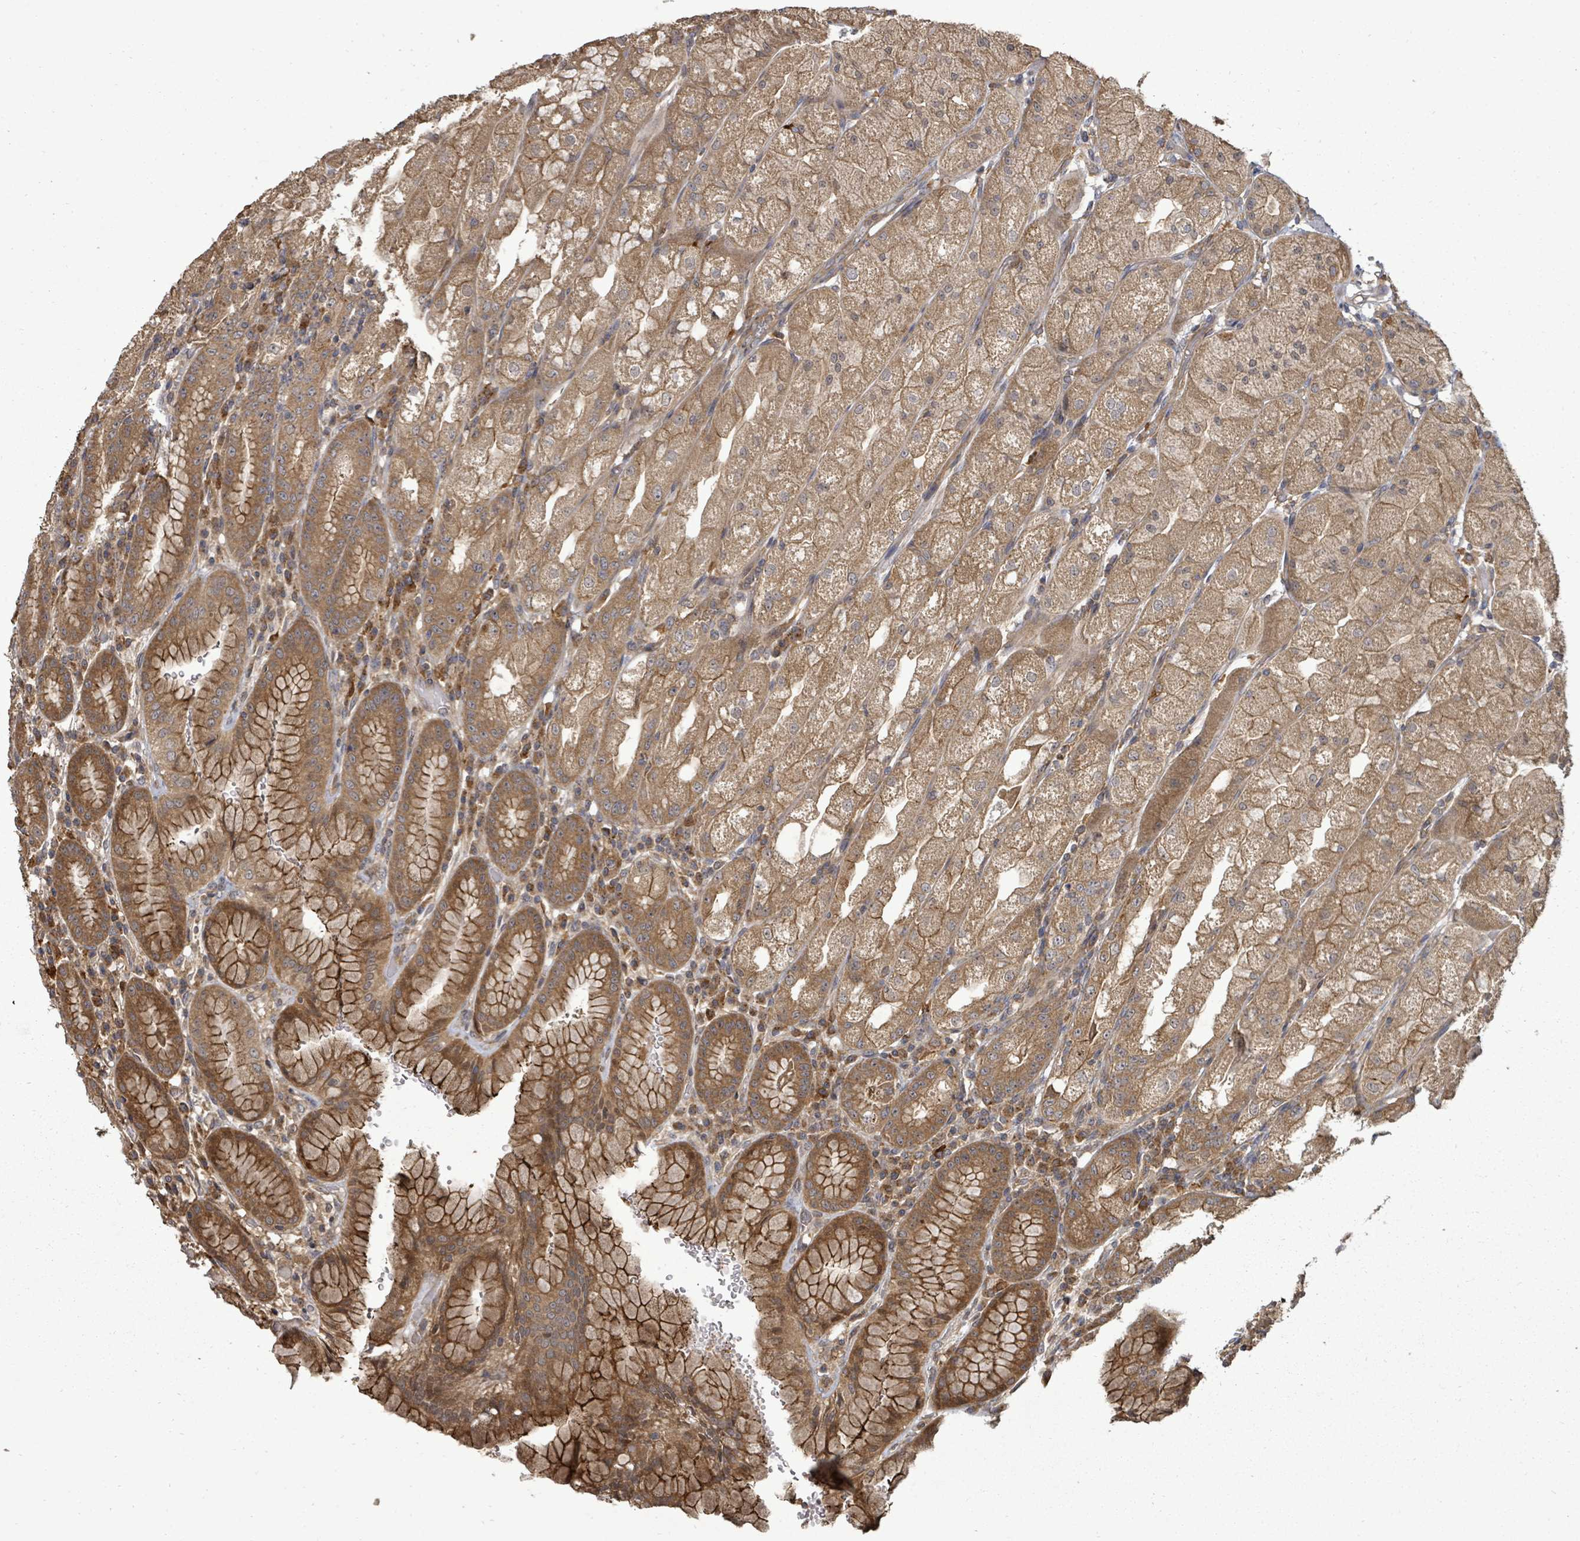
{"staining": {"intensity": "moderate", "quantity": ">75%", "location": "cytoplasmic/membranous"}, "tissue": "stomach", "cell_type": "Glandular cells", "image_type": "normal", "snomed": [{"axis": "morphology", "description": "Normal tissue, NOS"}, {"axis": "topography", "description": "Stomach, upper"}], "caption": "A brown stain labels moderate cytoplasmic/membranous staining of a protein in glandular cells of unremarkable human stomach.", "gene": "EIF3CL", "patient": {"sex": "male", "age": 52}}